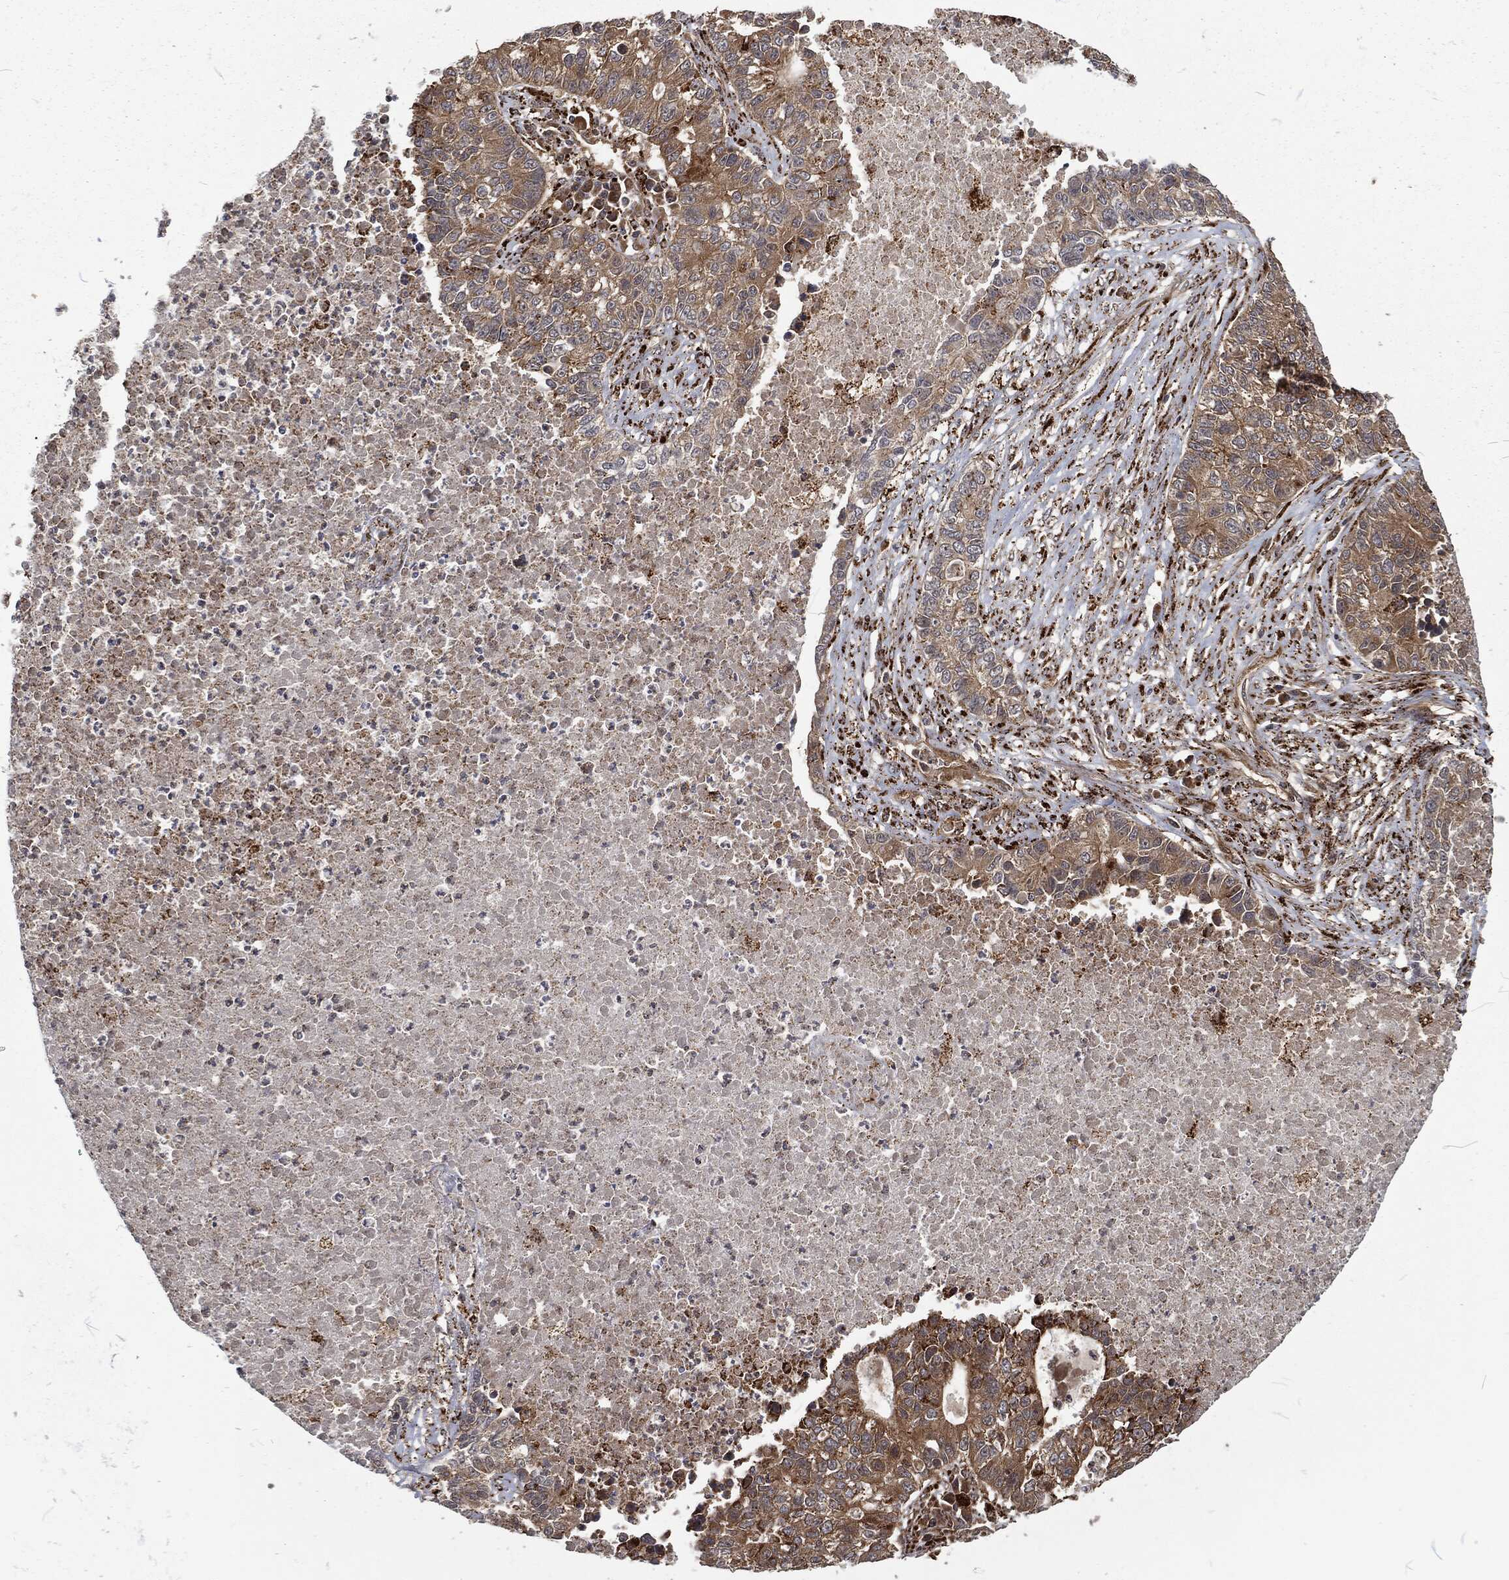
{"staining": {"intensity": "moderate", "quantity": ">75%", "location": "cytoplasmic/membranous"}, "tissue": "lung cancer", "cell_type": "Tumor cells", "image_type": "cancer", "snomed": [{"axis": "morphology", "description": "Adenocarcinoma, NOS"}, {"axis": "topography", "description": "Lung"}], "caption": "Tumor cells demonstrate moderate cytoplasmic/membranous staining in approximately >75% of cells in adenocarcinoma (lung).", "gene": "RFTN1", "patient": {"sex": "male", "age": 57}}